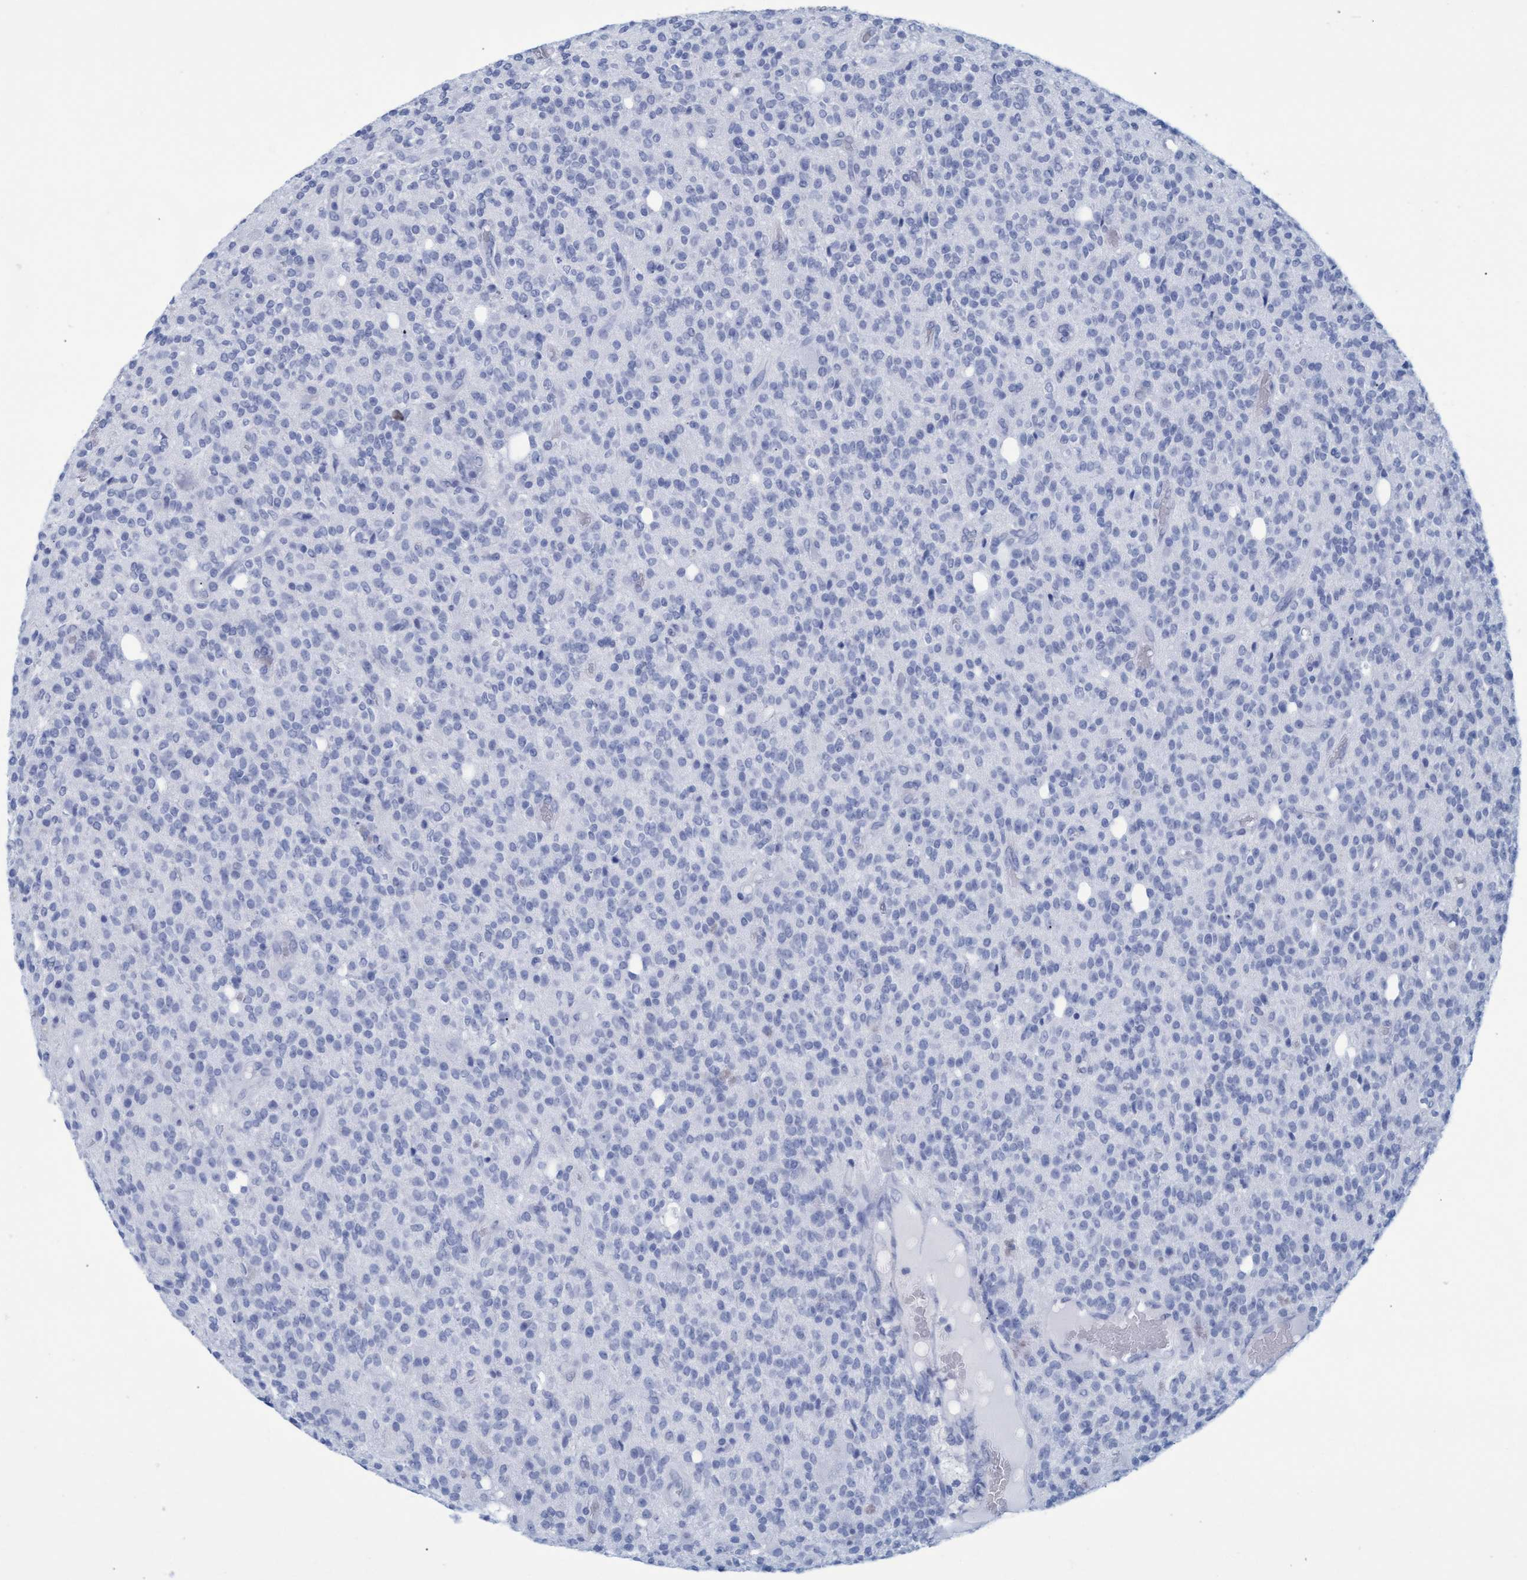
{"staining": {"intensity": "negative", "quantity": "none", "location": "none"}, "tissue": "glioma", "cell_type": "Tumor cells", "image_type": "cancer", "snomed": [{"axis": "morphology", "description": "Glioma, malignant, High grade"}, {"axis": "topography", "description": "Brain"}], "caption": "DAB (3,3'-diaminobenzidine) immunohistochemical staining of human high-grade glioma (malignant) displays no significant positivity in tumor cells. (DAB IHC, high magnification).", "gene": "GALC", "patient": {"sex": "male", "age": 34}}